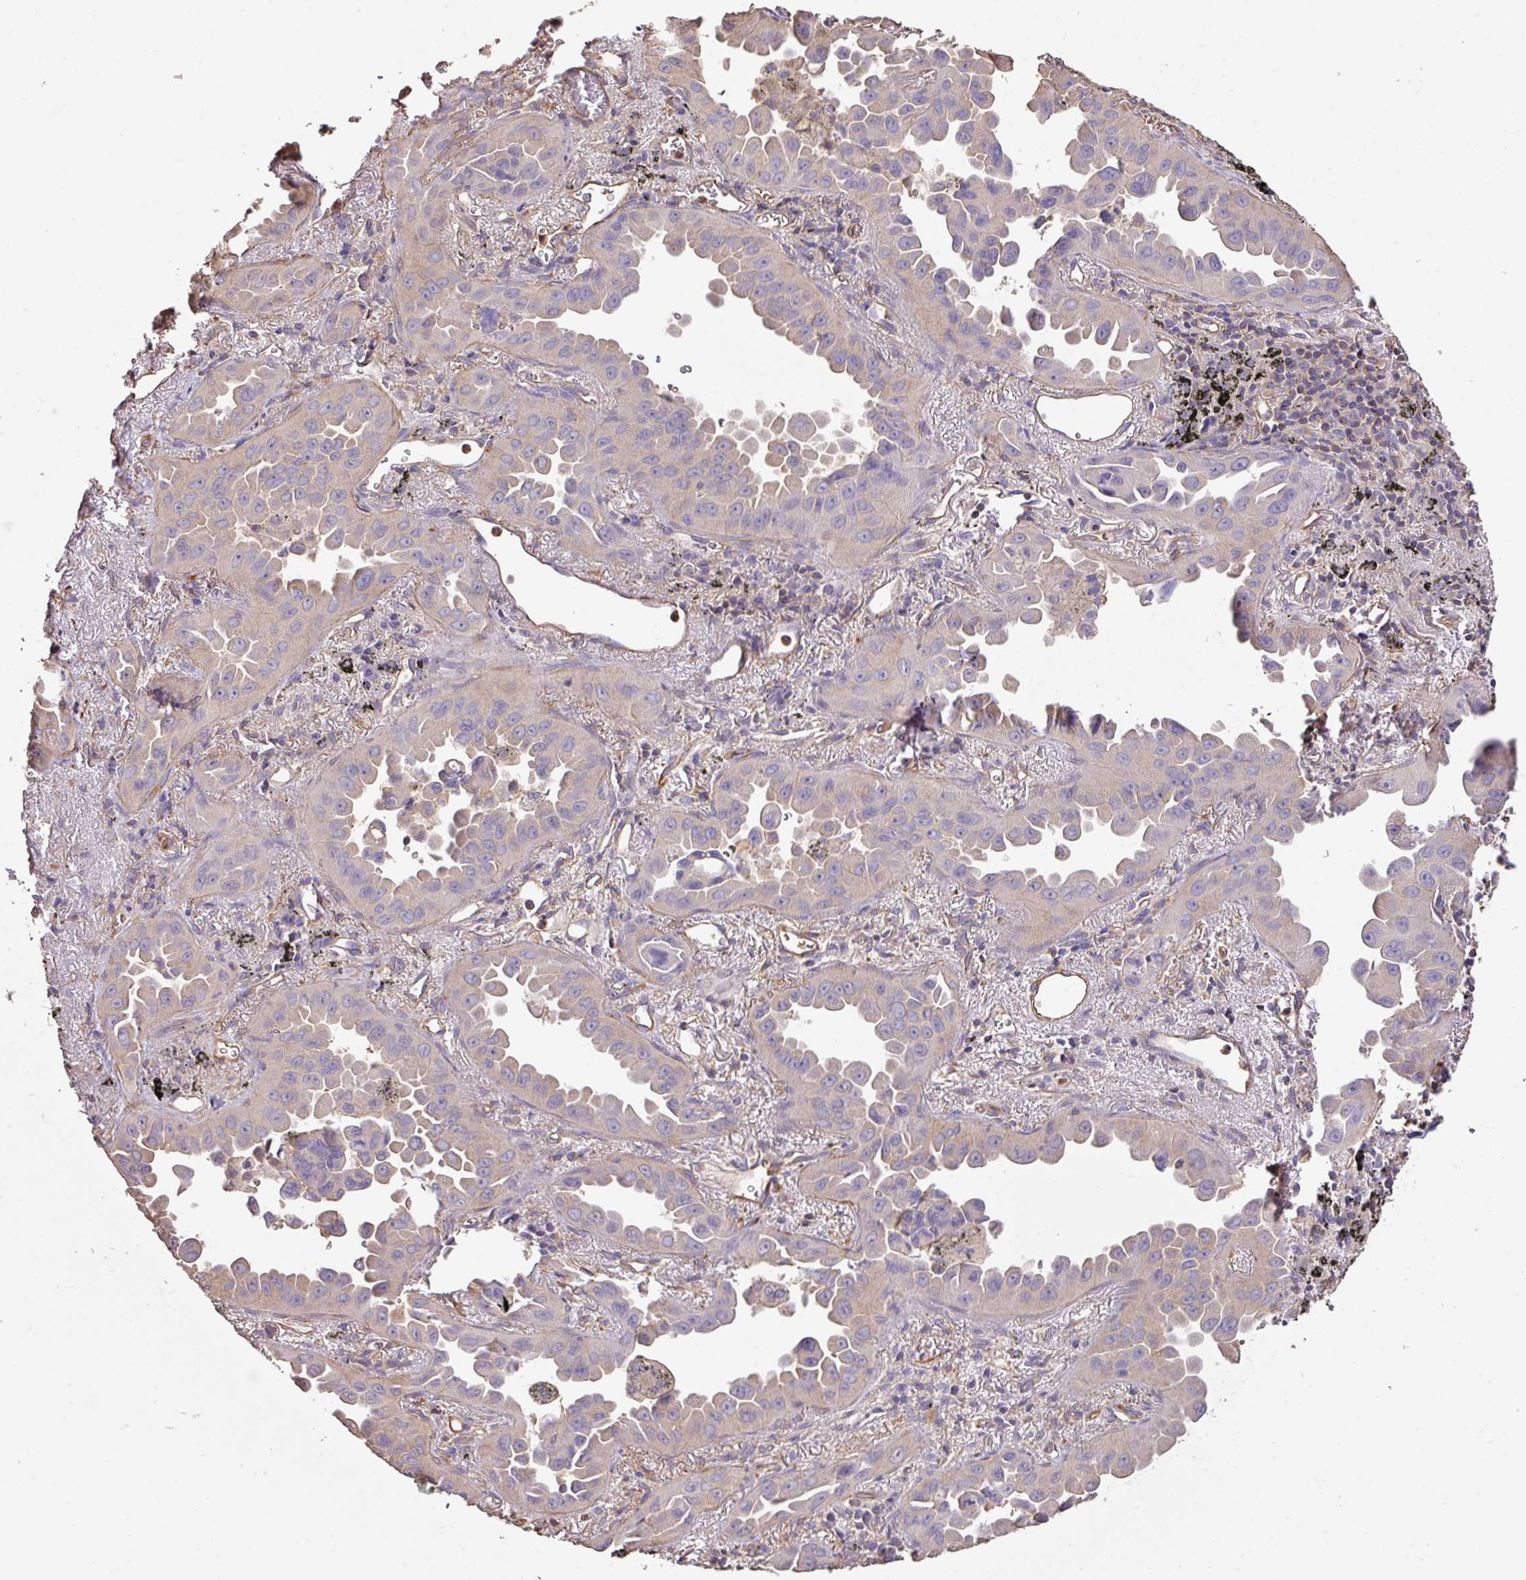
{"staining": {"intensity": "negative", "quantity": "none", "location": "none"}, "tissue": "lung cancer", "cell_type": "Tumor cells", "image_type": "cancer", "snomed": [{"axis": "morphology", "description": "Adenocarcinoma, NOS"}, {"axis": "topography", "description": "Lung"}], "caption": "A high-resolution photomicrograph shows immunohistochemistry staining of lung cancer, which shows no significant expression in tumor cells.", "gene": "CALML4", "patient": {"sex": "male", "age": 68}}